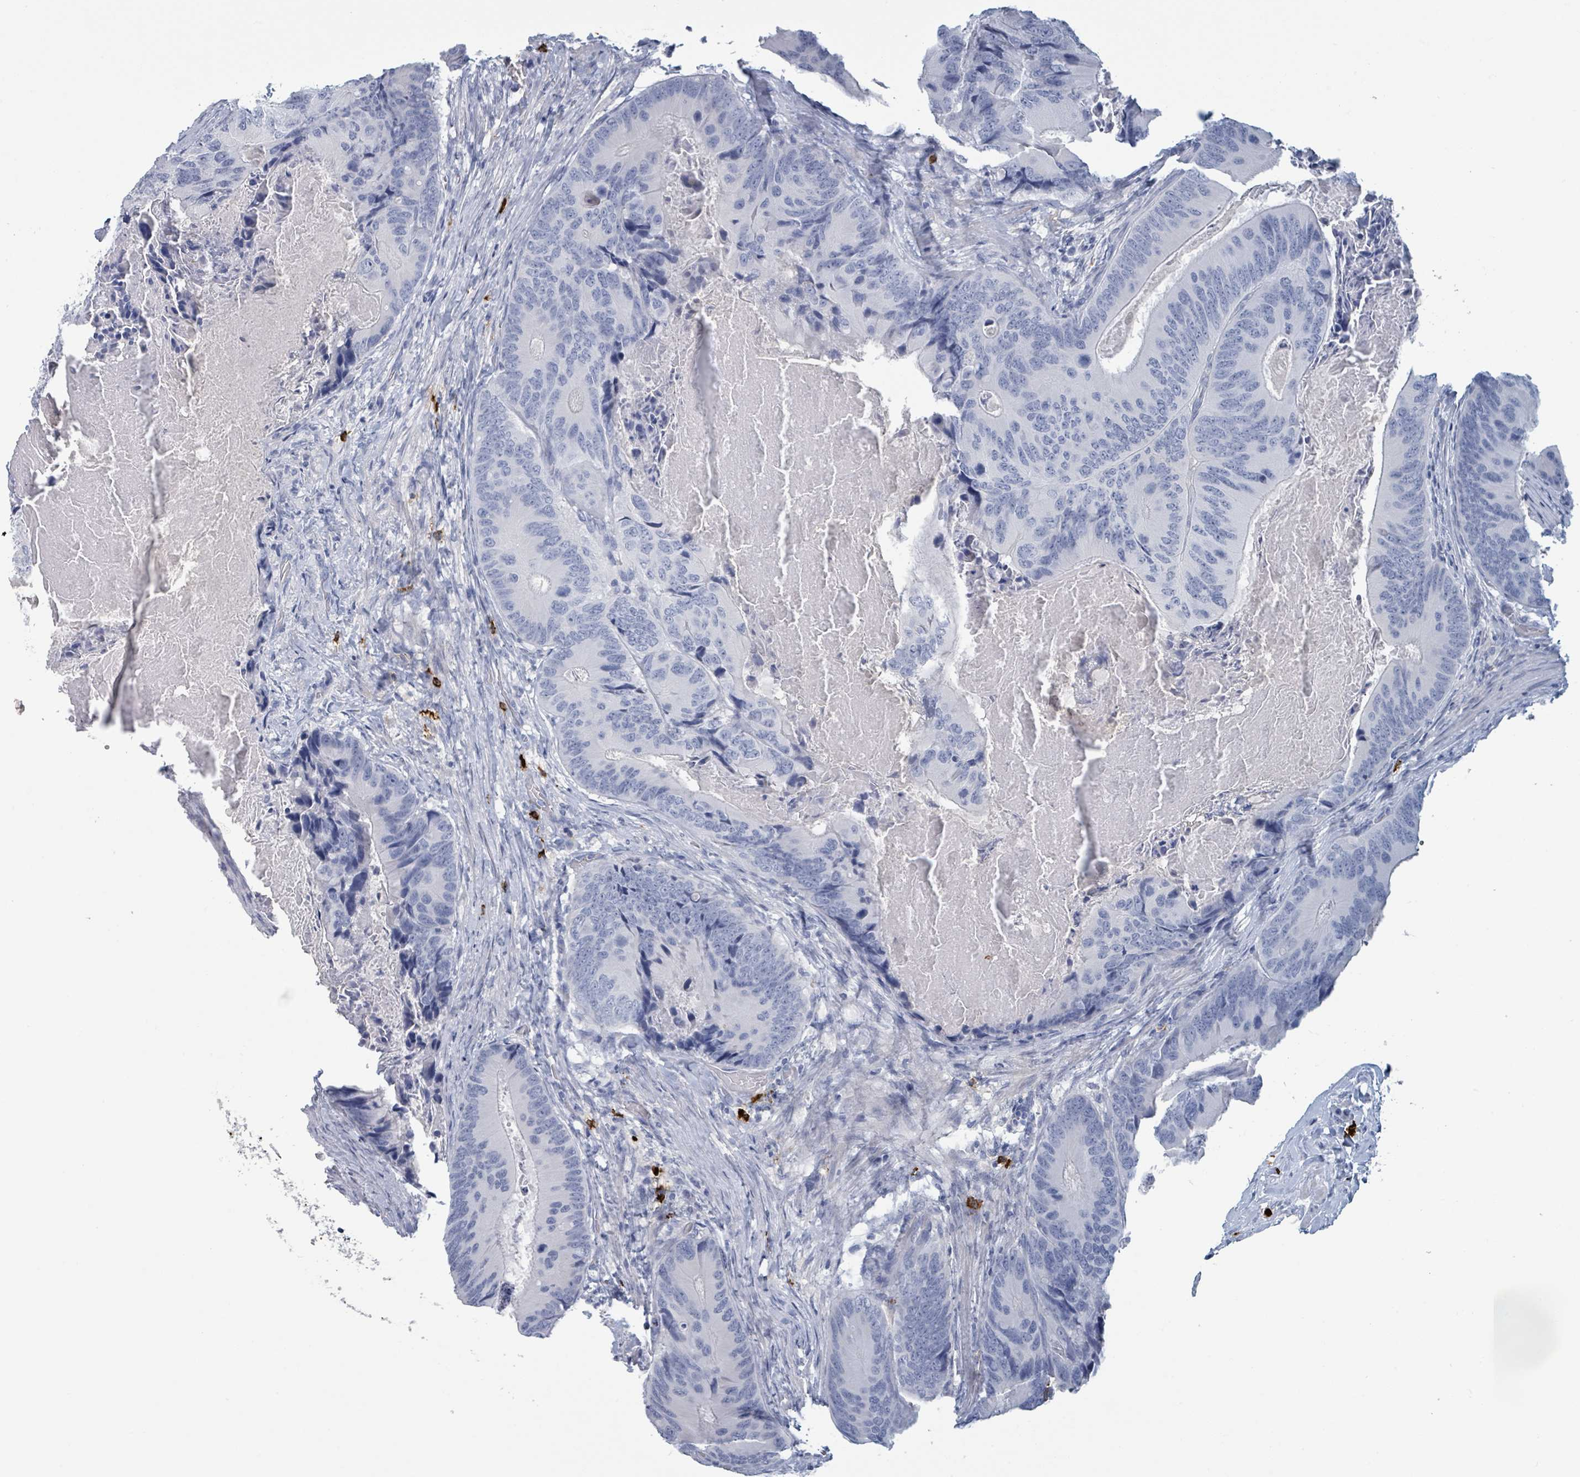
{"staining": {"intensity": "negative", "quantity": "none", "location": "none"}, "tissue": "colorectal cancer", "cell_type": "Tumor cells", "image_type": "cancer", "snomed": [{"axis": "morphology", "description": "Adenocarcinoma, NOS"}, {"axis": "topography", "description": "Colon"}], "caption": "High power microscopy photomicrograph of an IHC photomicrograph of colorectal cancer (adenocarcinoma), revealing no significant staining in tumor cells.", "gene": "VPS13D", "patient": {"sex": "male", "age": 84}}